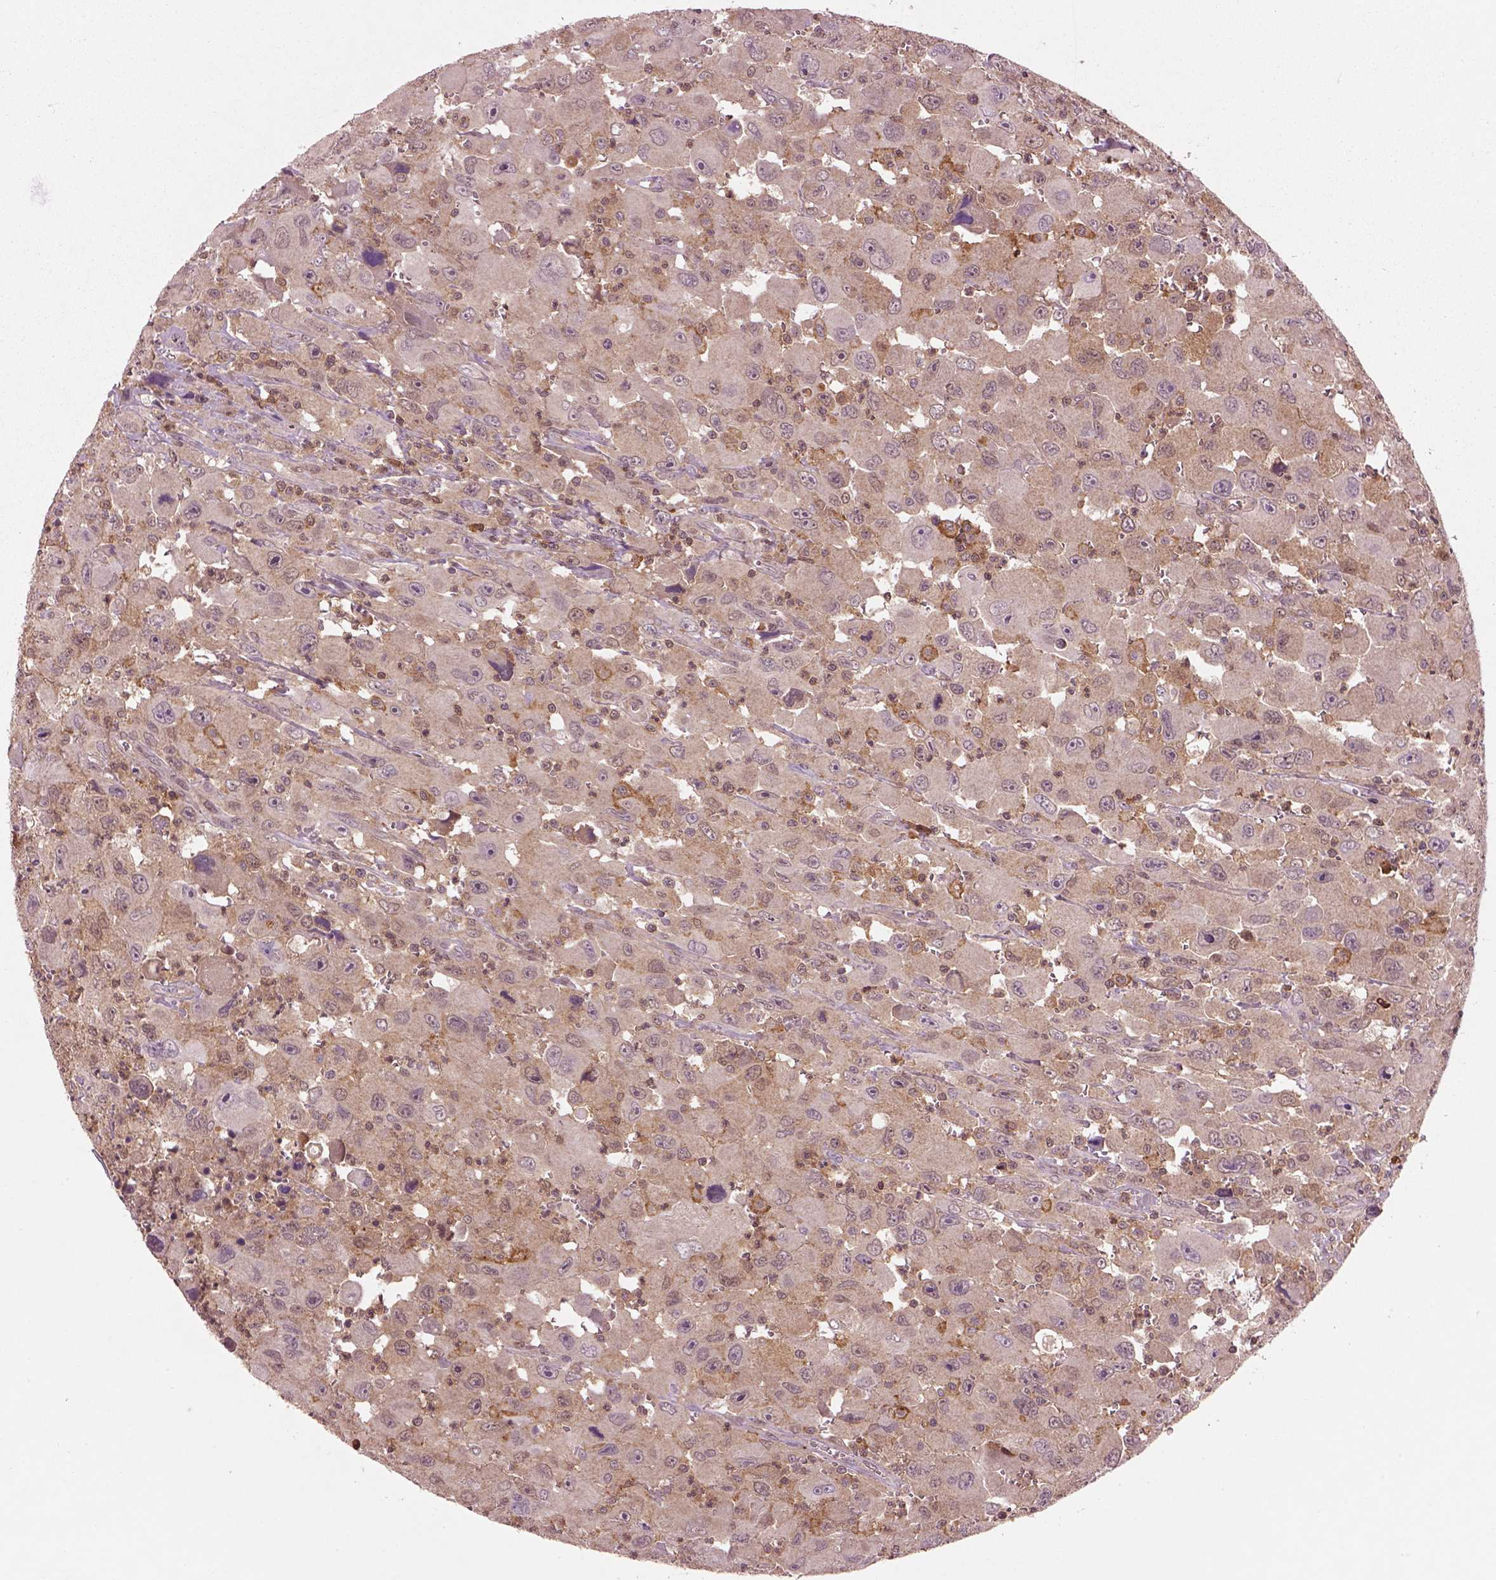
{"staining": {"intensity": "weak", "quantity": ">75%", "location": "cytoplasmic/membranous"}, "tissue": "head and neck cancer", "cell_type": "Tumor cells", "image_type": "cancer", "snomed": [{"axis": "morphology", "description": "Squamous cell carcinoma, NOS"}, {"axis": "morphology", "description": "Squamous cell carcinoma, metastatic, NOS"}, {"axis": "topography", "description": "Oral tissue"}, {"axis": "topography", "description": "Head-Neck"}], "caption": "The immunohistochemical stain highlights weak cytoplasmic/membranous expression in tumor cells of head and neck cancer (squamous cell carcinoma) tissue.", "gene": "MDP1", "patient": {"sex": "female", "age": 85}}